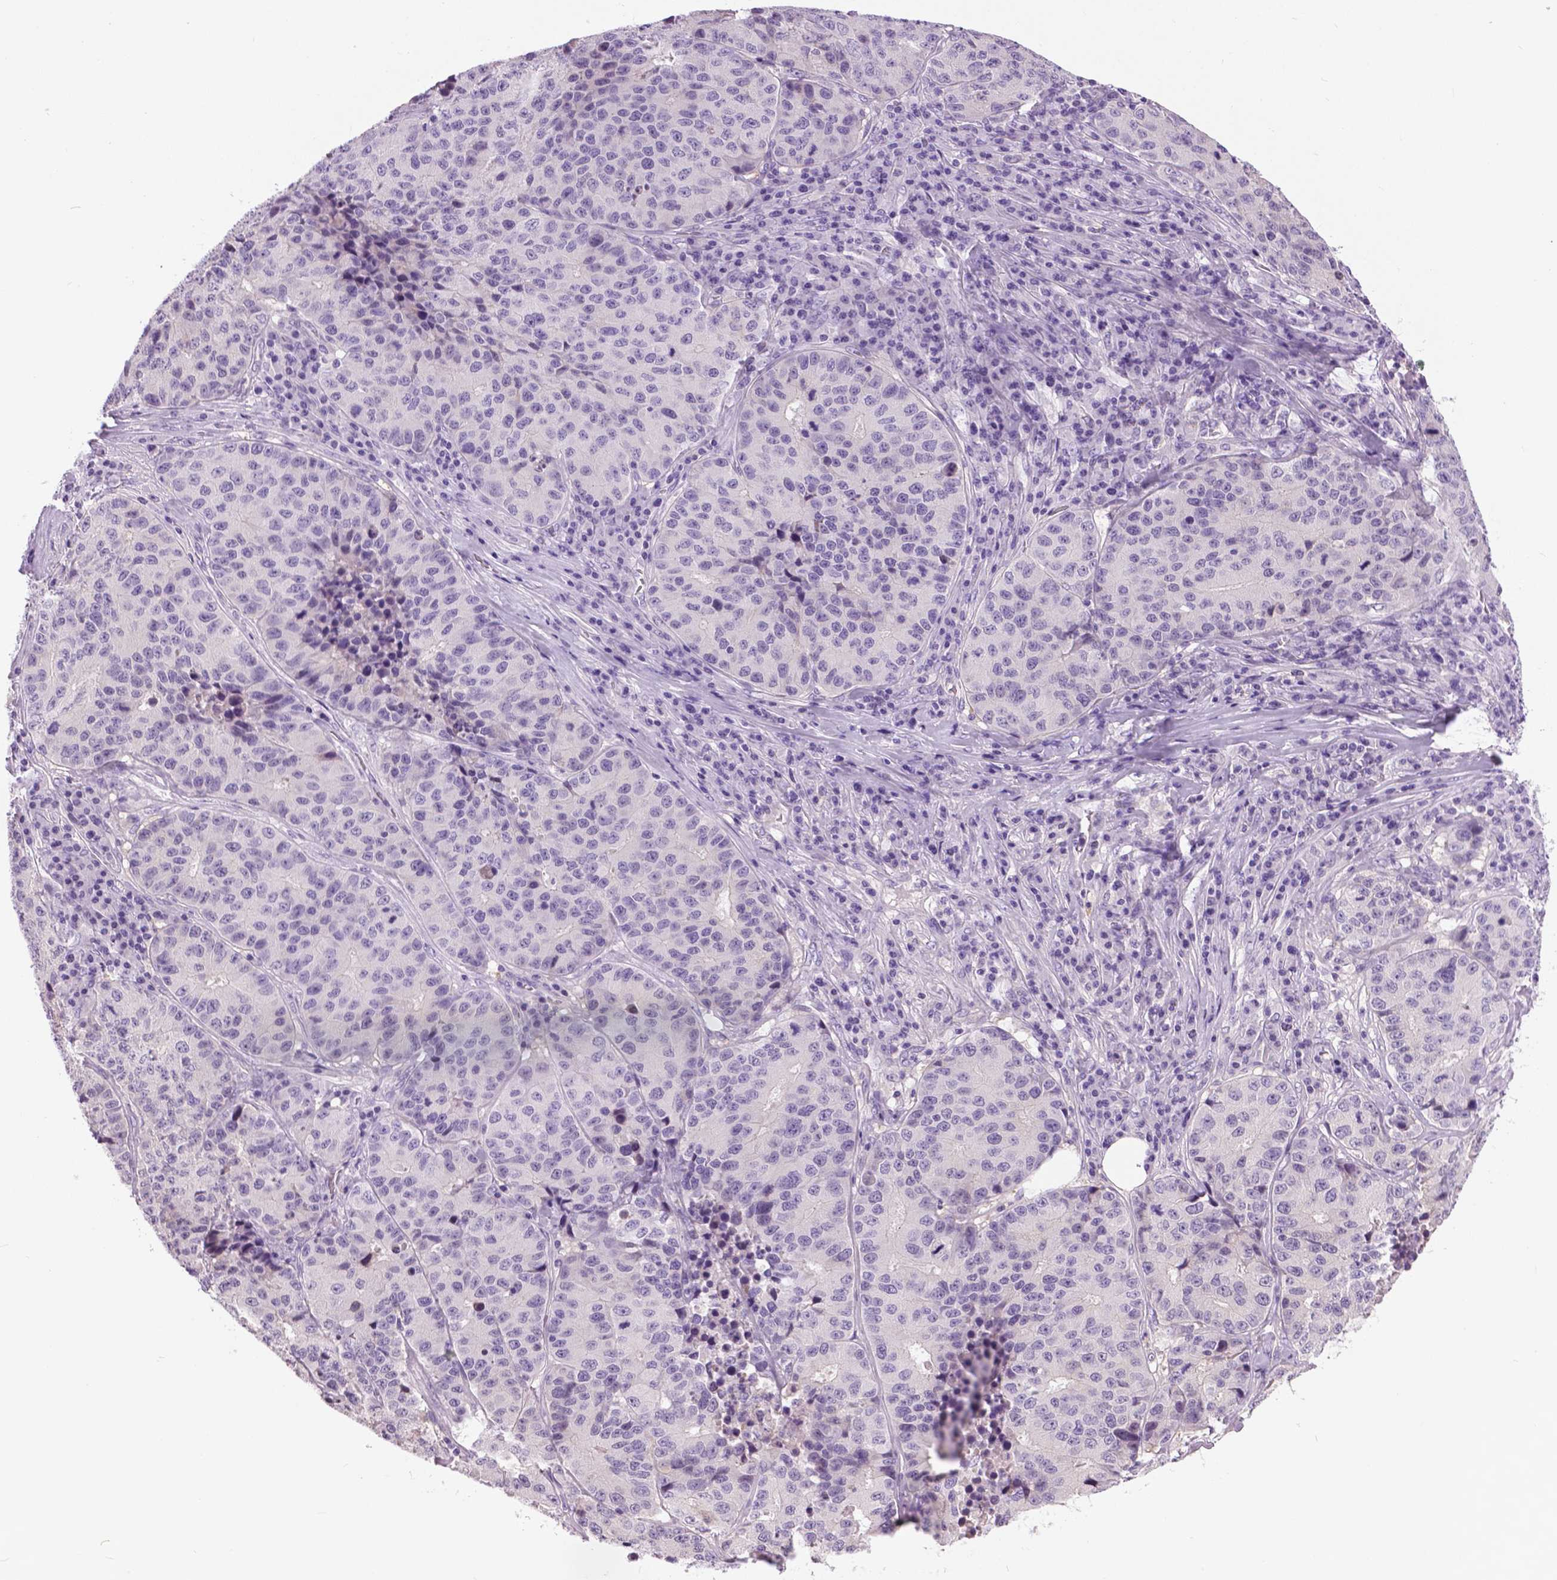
{"staining": {"intensity": "negative", "quantity": "none", "location": "none"}, "tissue": "stomach cancer", "cell_type": "Tumor cells", "image_type": "cancer", "snomed": [{"axis": "morphology", "description": "Adenocarcinoma, NOS"}, {"axis": "topography", "description": "Stomach"}], "caption": "Stomach cancer was stained to show a protein in brown. There is no significant expression in tumor cells.", "gene": "TP53TG5", "patient": {"sex": "male", "age": 71}}